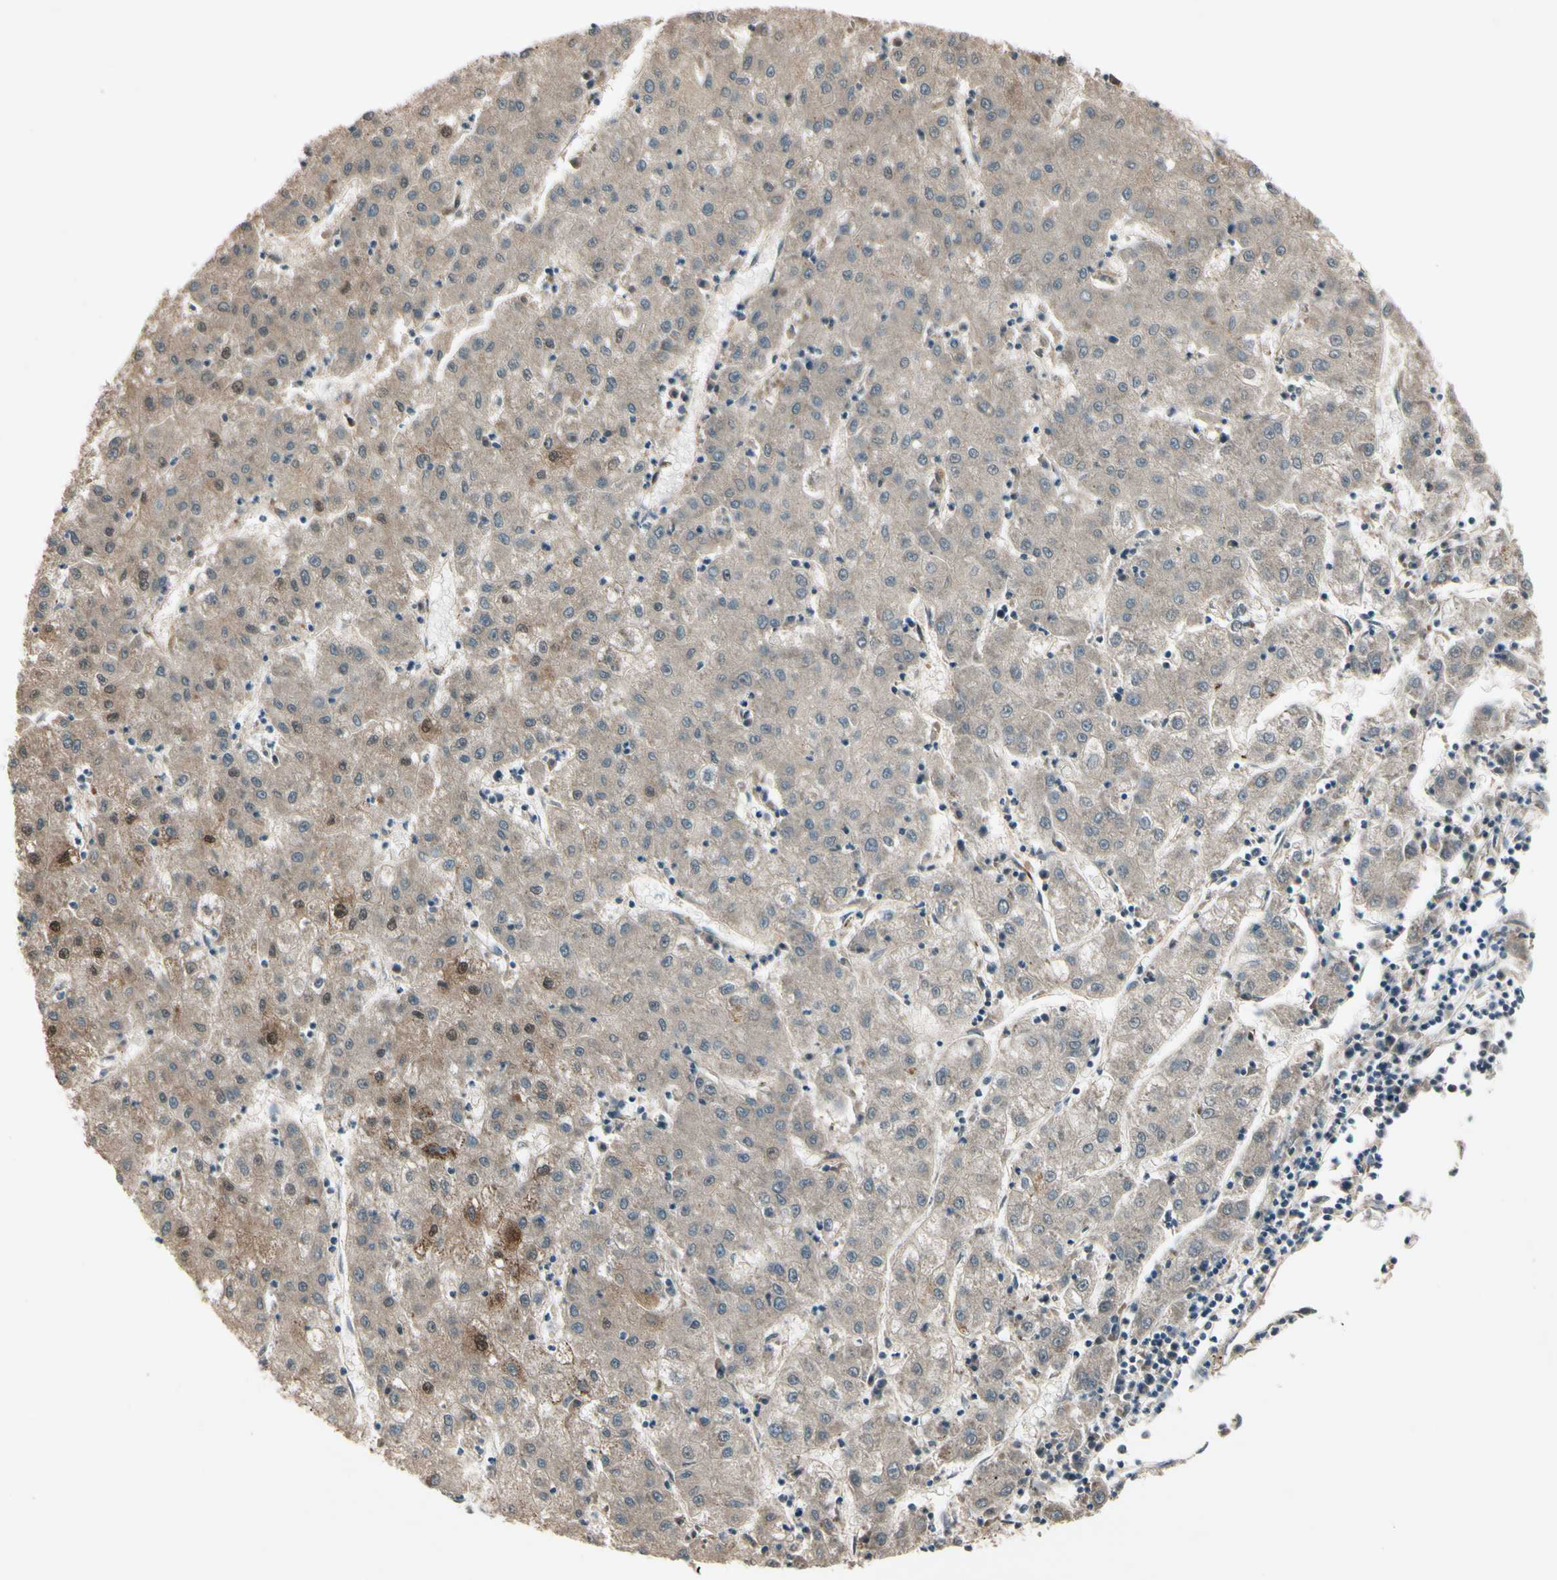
{"staining": {"intensity": "moderate", "quantity": "<25%", "location": "cytoplasmic/membranous"}, "tissue": "liver cancer", "cell_type": "Tumor cells", "image_type": "cancer", "snomed": [{"axis": "morphology", "description": "Carcinoma, Hepatocellular, NOS"}, {"axis": "topography", "description": "Liver"}], "caption": "The image shows immunohistochemical staining of liver cancer. There is moderate cytoplasmic/membranous expression is identified in approximately <25% of tumor cells.", "gene": "FHDC1", "patient": {"sex": "male", "age": 72}}